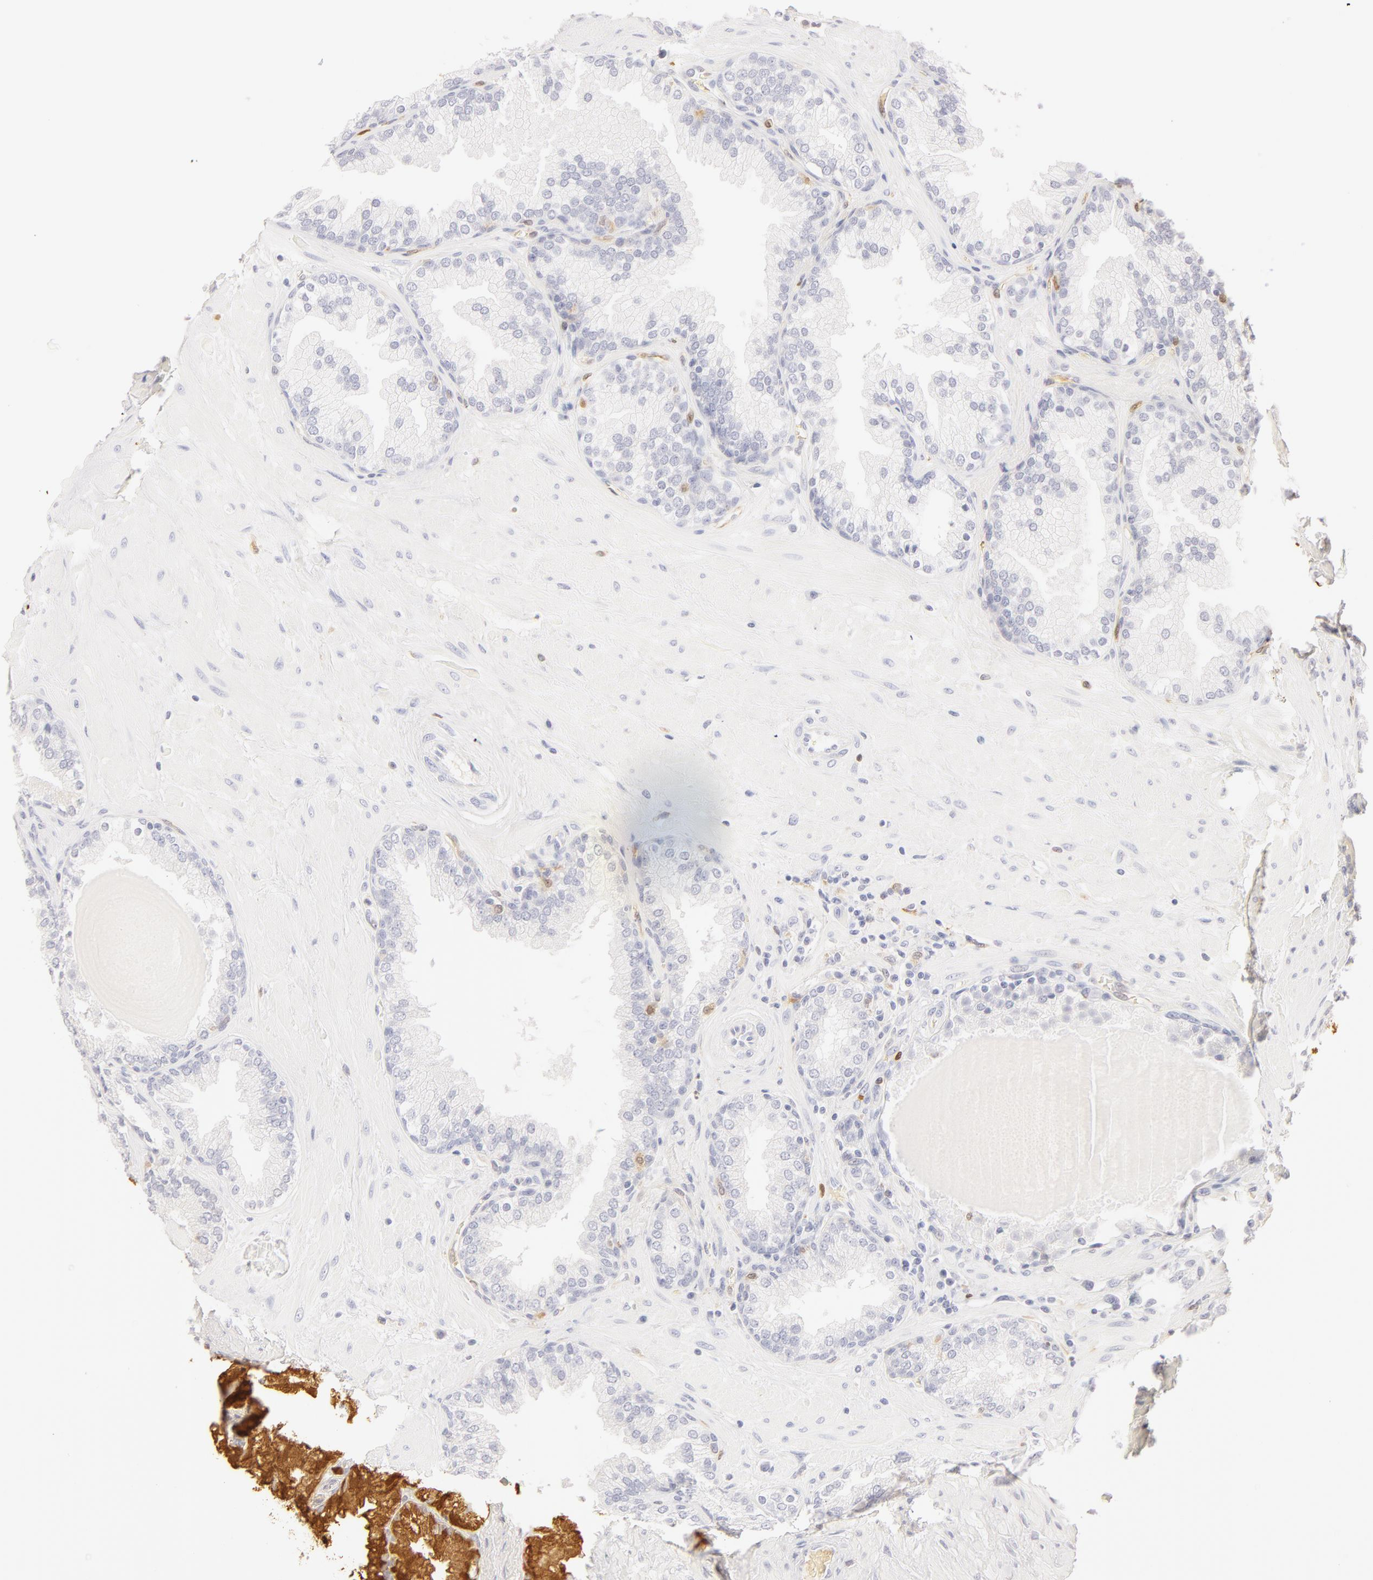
{"staining": {"intensity": "negative", "quantity": "none", "location": "none"}, "tissue": "prostate", "cell_type": "Glandular cells", "image_type": "normal", "snomed": [{"axis": "morphology", "description": "Normal tissue, NOS"}, {"axis": "topography", "description": "Prostate"}], "caption": "There is no significant positivity in glandular cells of prostate. The staining was performed using DAB to visualize the protein expression in brown, while the nuclei were stained in blue with hematoxylin (Magnification: 20x).", "gene": "CA2", "patient": {"sex": "male", "age": 51}}